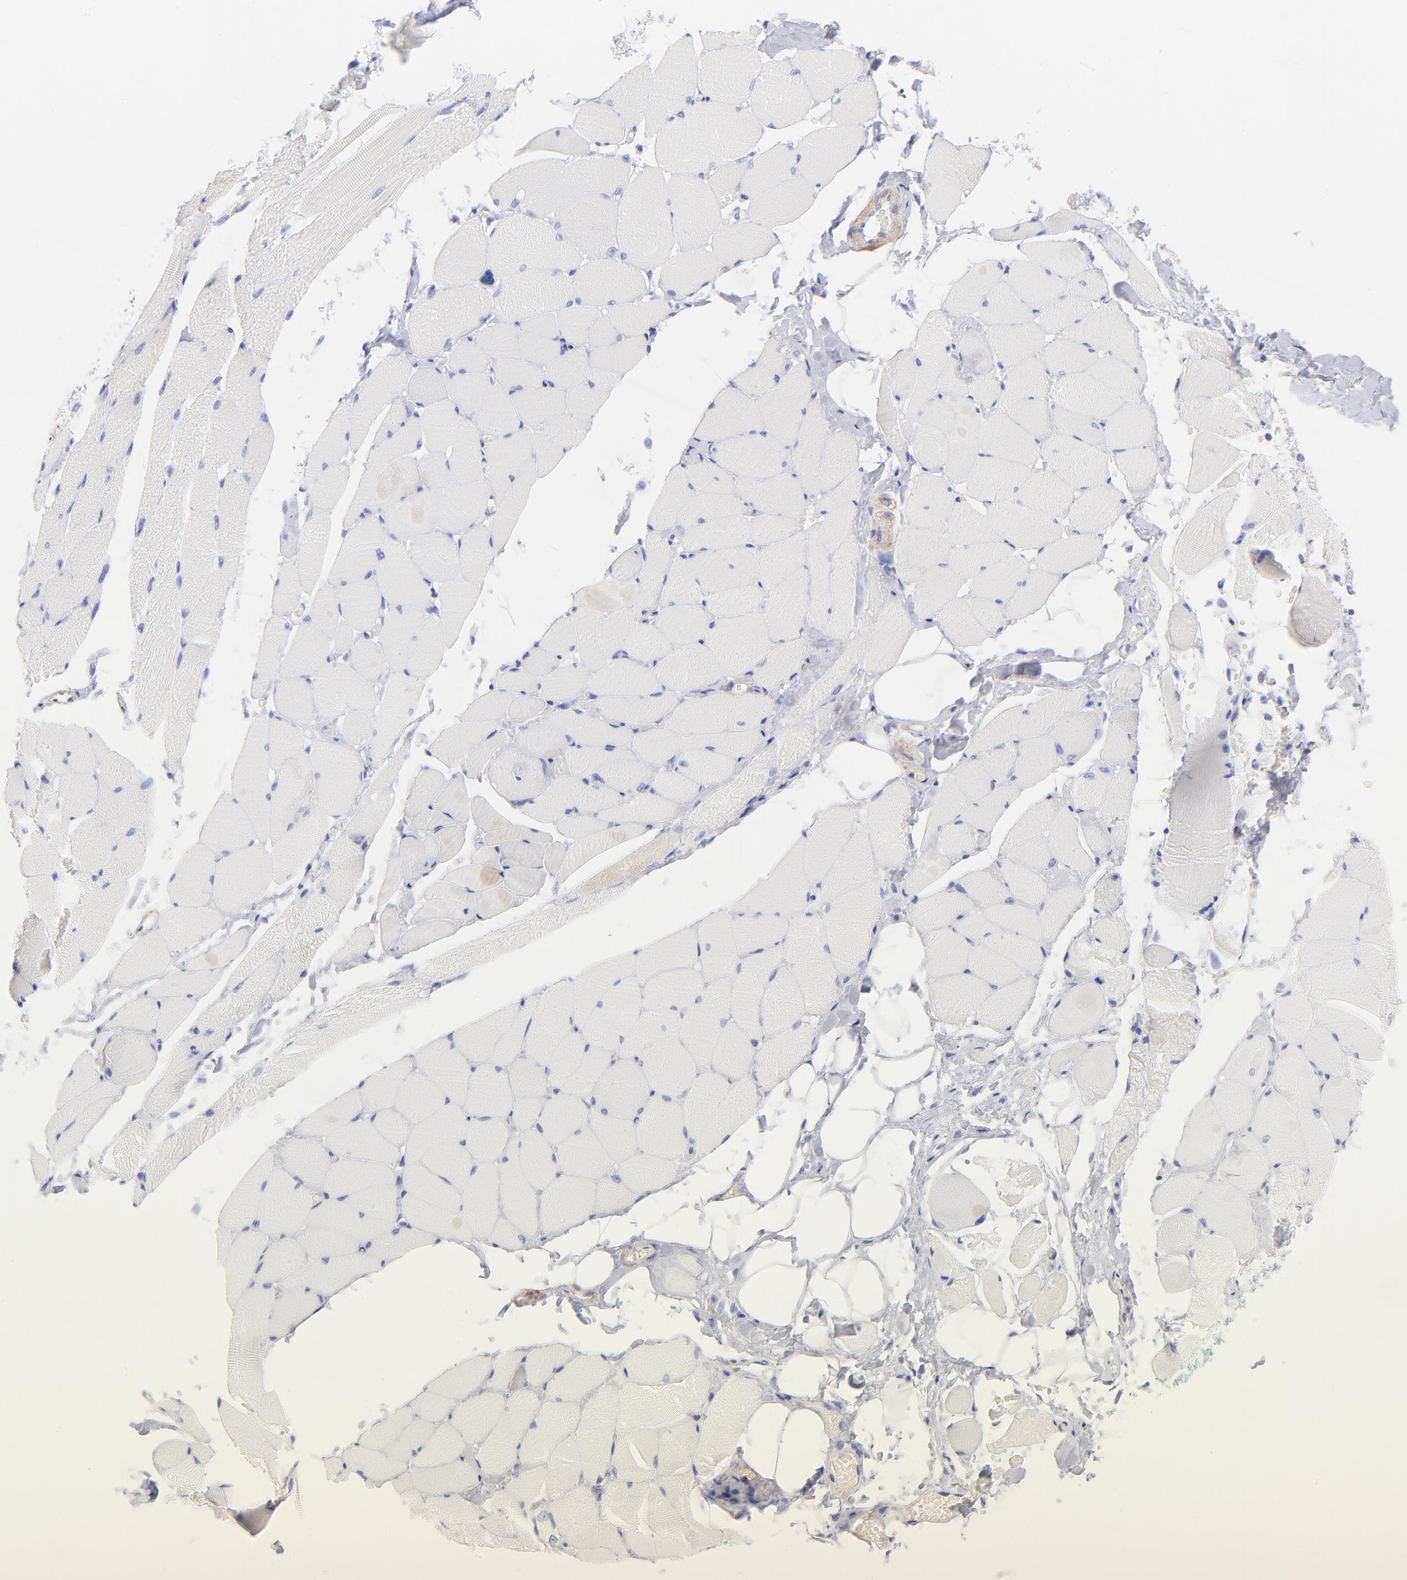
{"staining": {"intensity": "negative", "quantity": "none", "location": "none"}, "tissue": "skeletal muscle", "cell_type": "Myocytes", "image_type": "normal", "snomed": [{"axis": "morphology", "description": "Normal tissue, NOS"}, {"axis": "topography", "description": "Skeletal muscle"}, {"axis": "topography", "description": "Peripheral nerve tissue"}], "caption": "IHC image of benign skeletal muscle stained for a protein (brown), which demonstrates no staining in myocytes.", "gene": "ACTA2", "patient": {"sex": "female", "age": 84}}